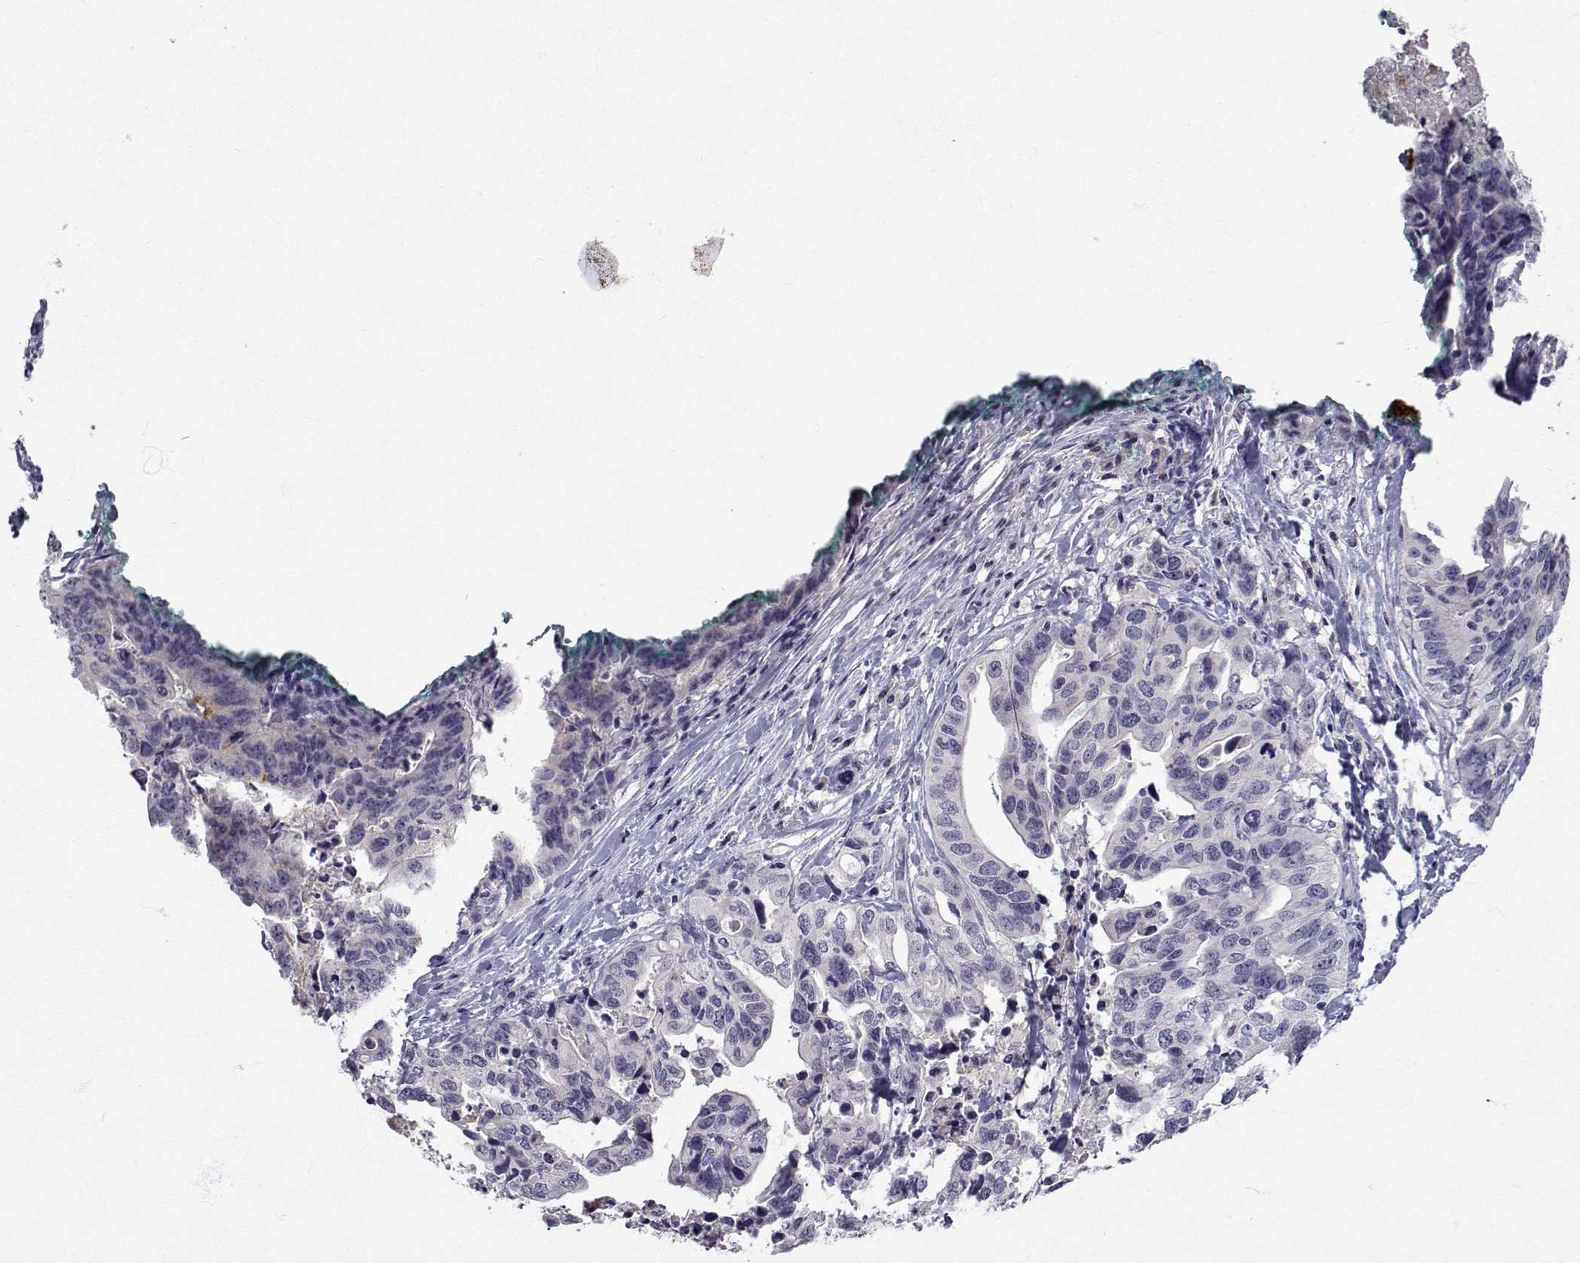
{"staining": {"intensity": "negative", "quantity": "none", "location": "none"}, "tissue": "stomach cancer", "cell_type": "Tumor cells", "image_type": "cancer", "snomed": [{"axis": "morphology", "description": "Adenocarcinoma, NOS"}, {"axis": "topography", "description": "Stomach, upper"}], "caption": "Stomach adenocarcinoma stained for a protein using immunohistochemistry (IHC) exhibits no staining tumor cells.", "gene": "SLC6A3", "patient": {"sex": "female", "age": 67}}